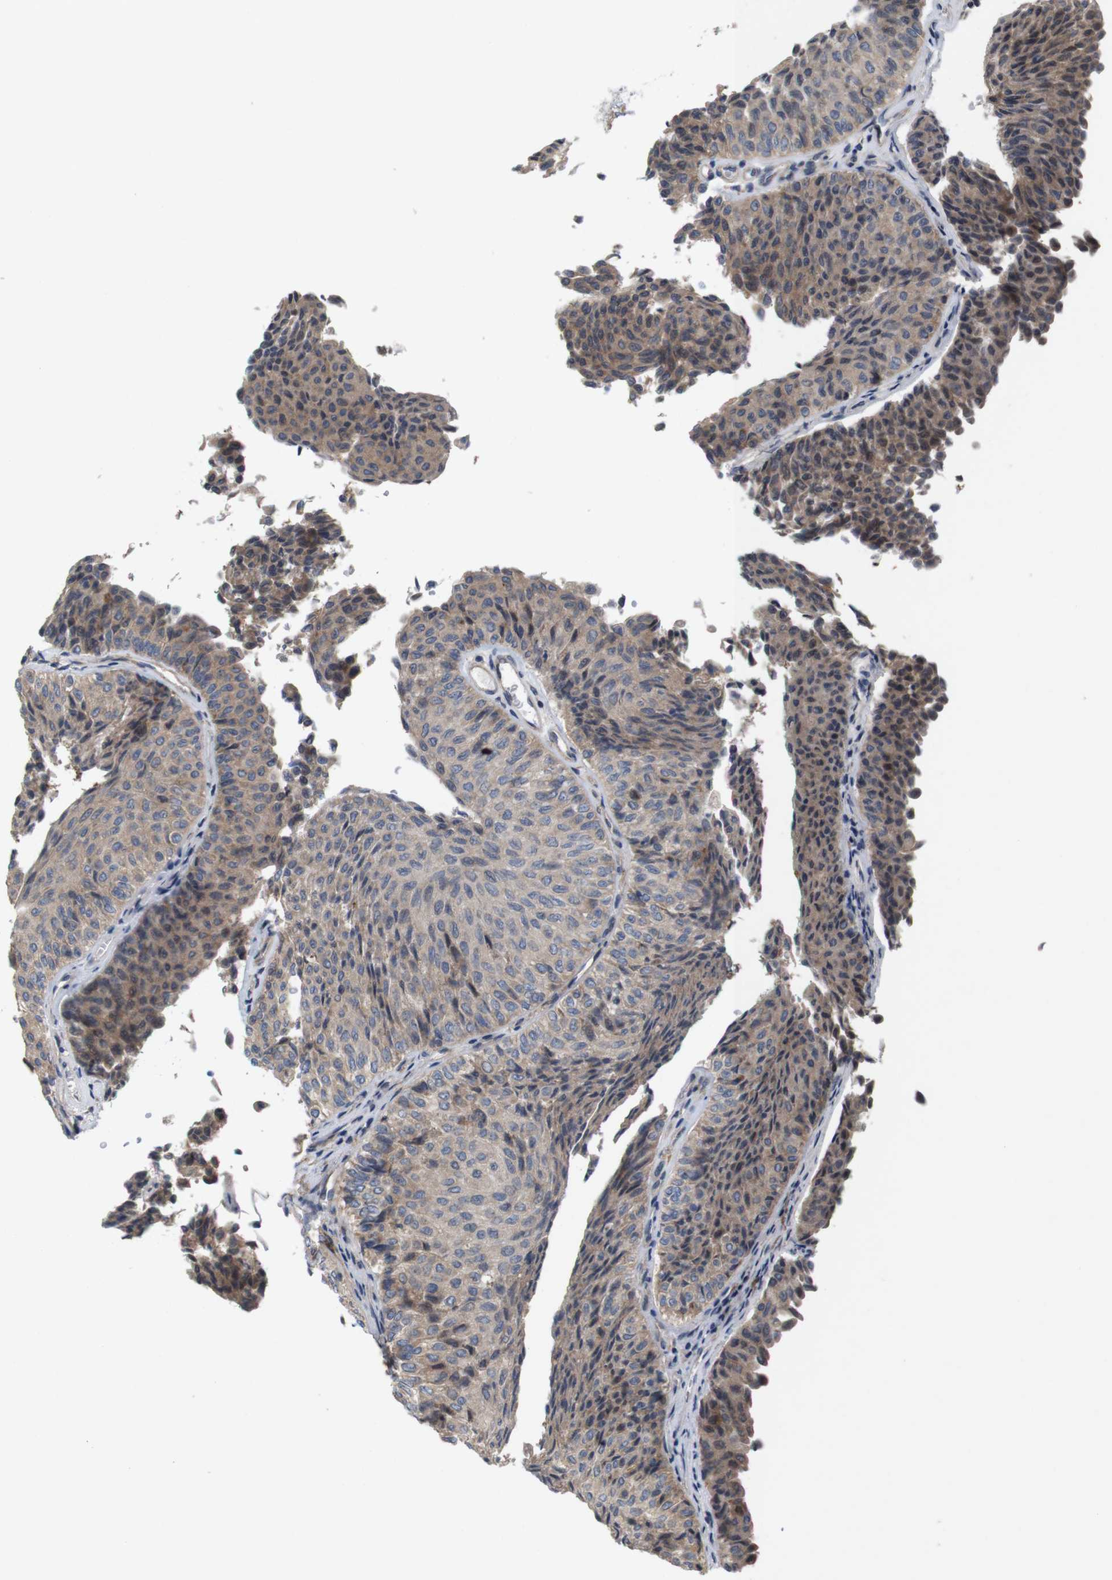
{"staining": {"intensity": "weak", "quantity": ">75%", "location": "cytoplasmic/membranous"}, "tissue": "urothelial cancer", "cell_type": "Tumor cells", "image_type": "cancer", "snomed": [{"axis": "morphology", "description": "Urothelial carcinoma, Low grade"}, {"axis": "topography", "description": "Urinary bladder"}], "caption": "Immunohistochemical staining of urothelial cancer exhibits low levels of weak cytoplasmic/membranous positivity in approximately >75% of tumor cells.", "gene": "SIGLEC8", "patient": {"sex": "male", "age": 78}}